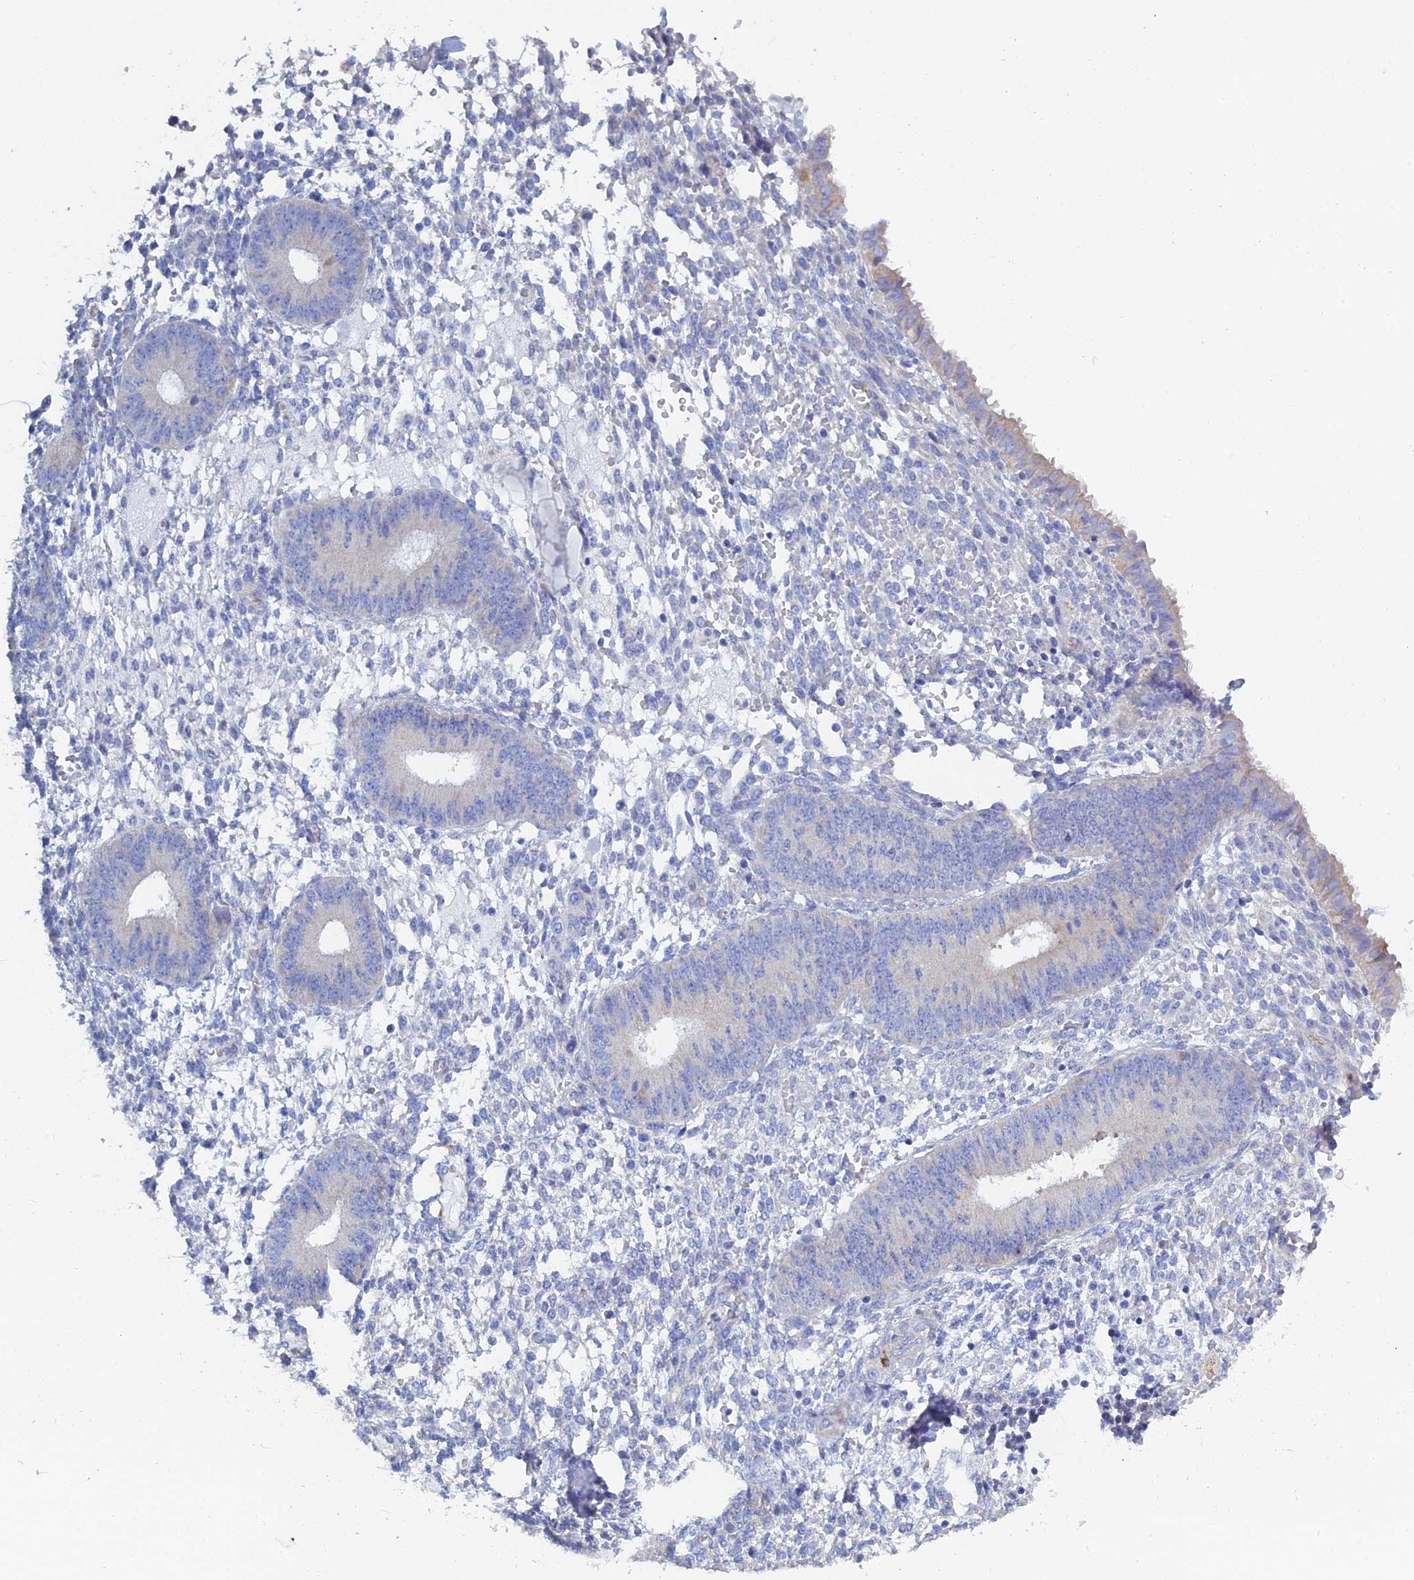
{"staining": {"intensity": "negative", "quantity": "none", "location": "none"}, "tissue": "endometrium", "cell_type": "Cells in endometrial stroma", "image_type": "normal", "snomed": [{"axis": "morphology", "description": "Normal tissue, NOS"}, {"axis": "topography", "description": "Endometrium"}], "caption": "Protein analysis of unremarkable endometrium shows no significant expression in cells in endometrial stroma.", "gene": "PCDHA8", "patient": {"sex": "female", "age": 49}}